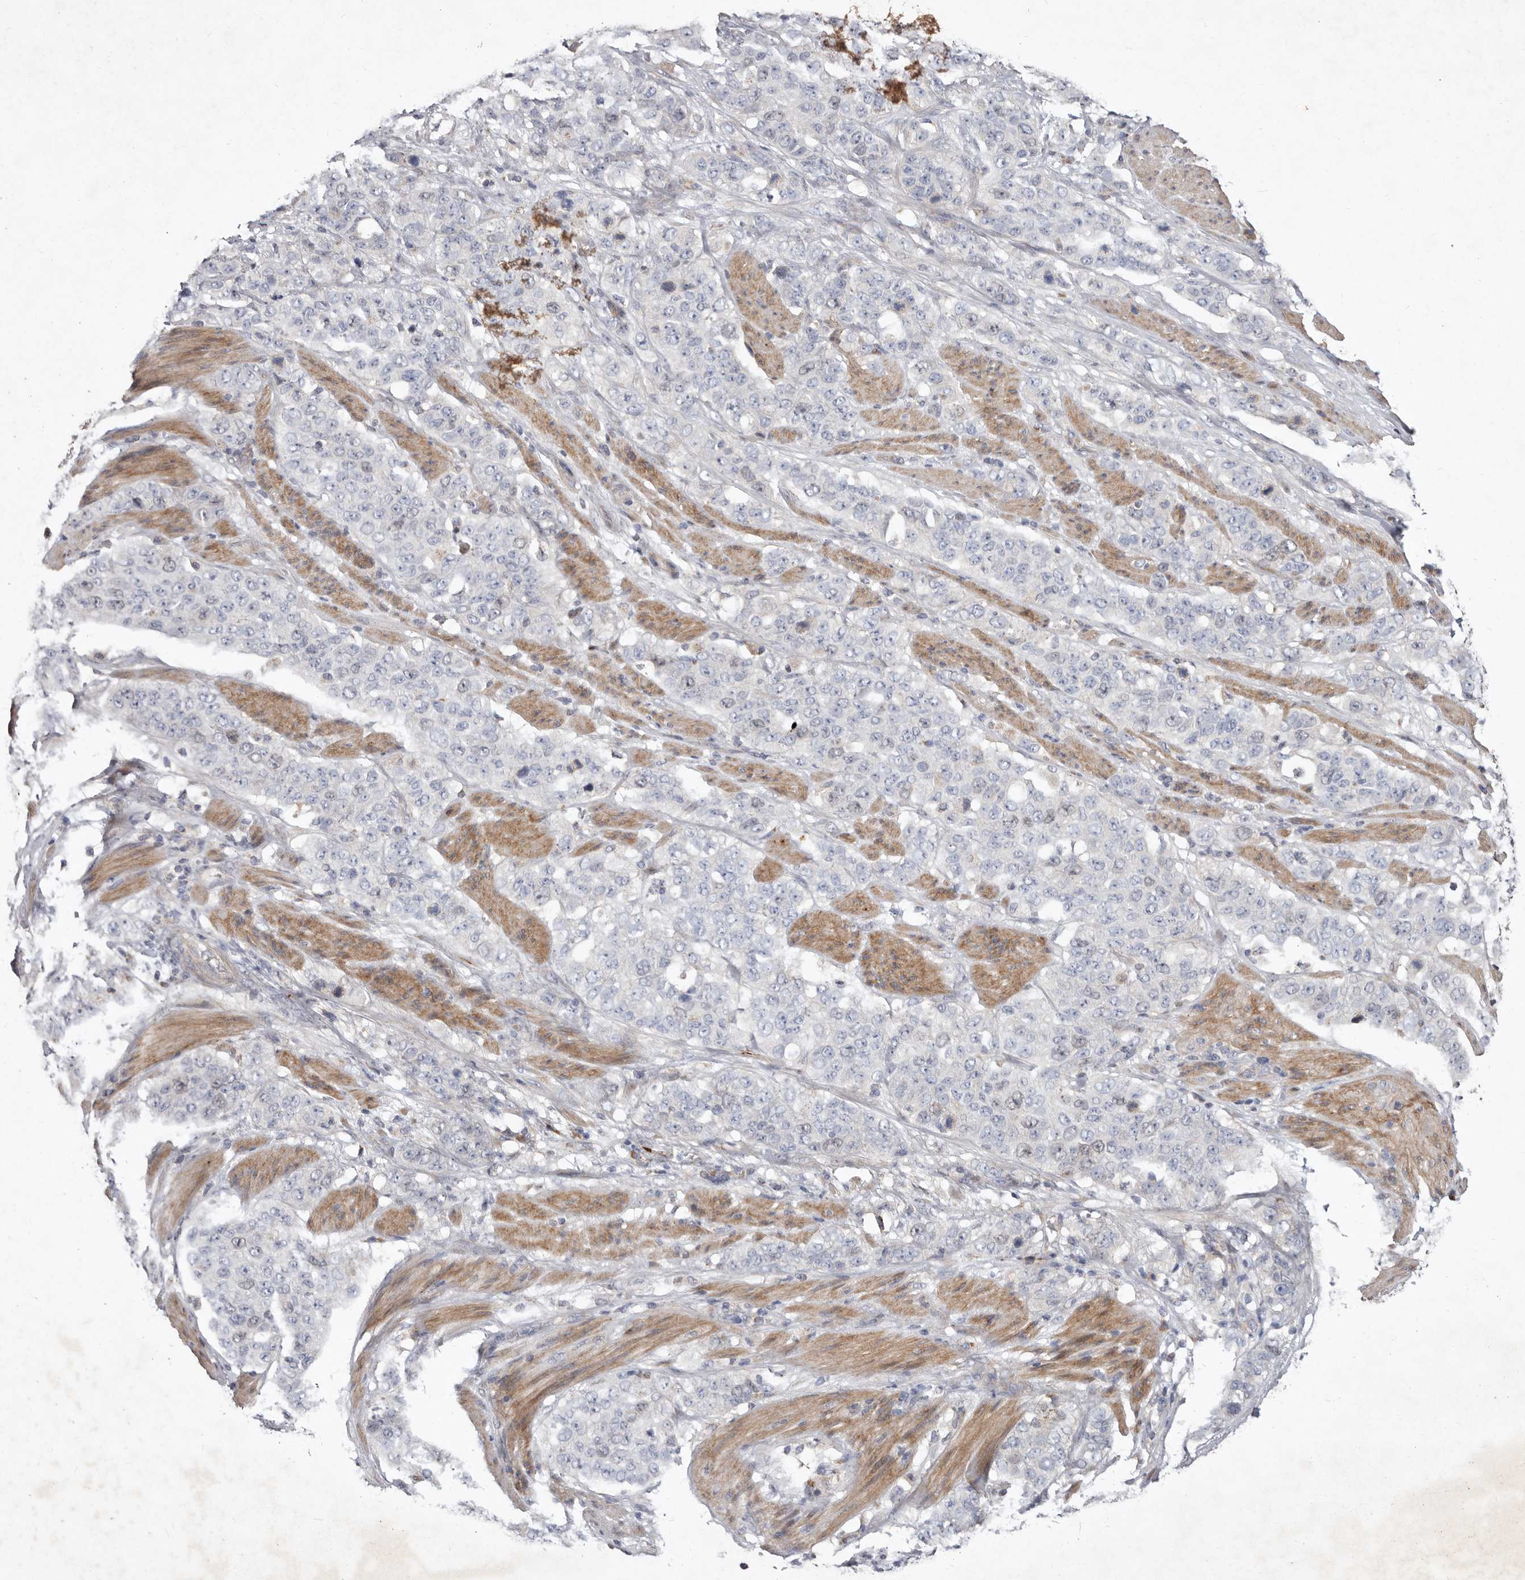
{"staining": {"intensity": "negative", "quantity": "none", "location": "none"}, "tissue": "stomach cancer", "cell_type": "Tumor cells", "image_type": "cancer", "snomed": [{"axis": "morphology", "description": "Adenocarcinoma, NOS"}, {"axis": "topography", "description": "Stomach"}], "caption": "The image displays no significant staining in tumor cells of stomach adenocarcinoma.", "gene": "SLC25A20", "patient": {"sex": "male", "age": 48}}